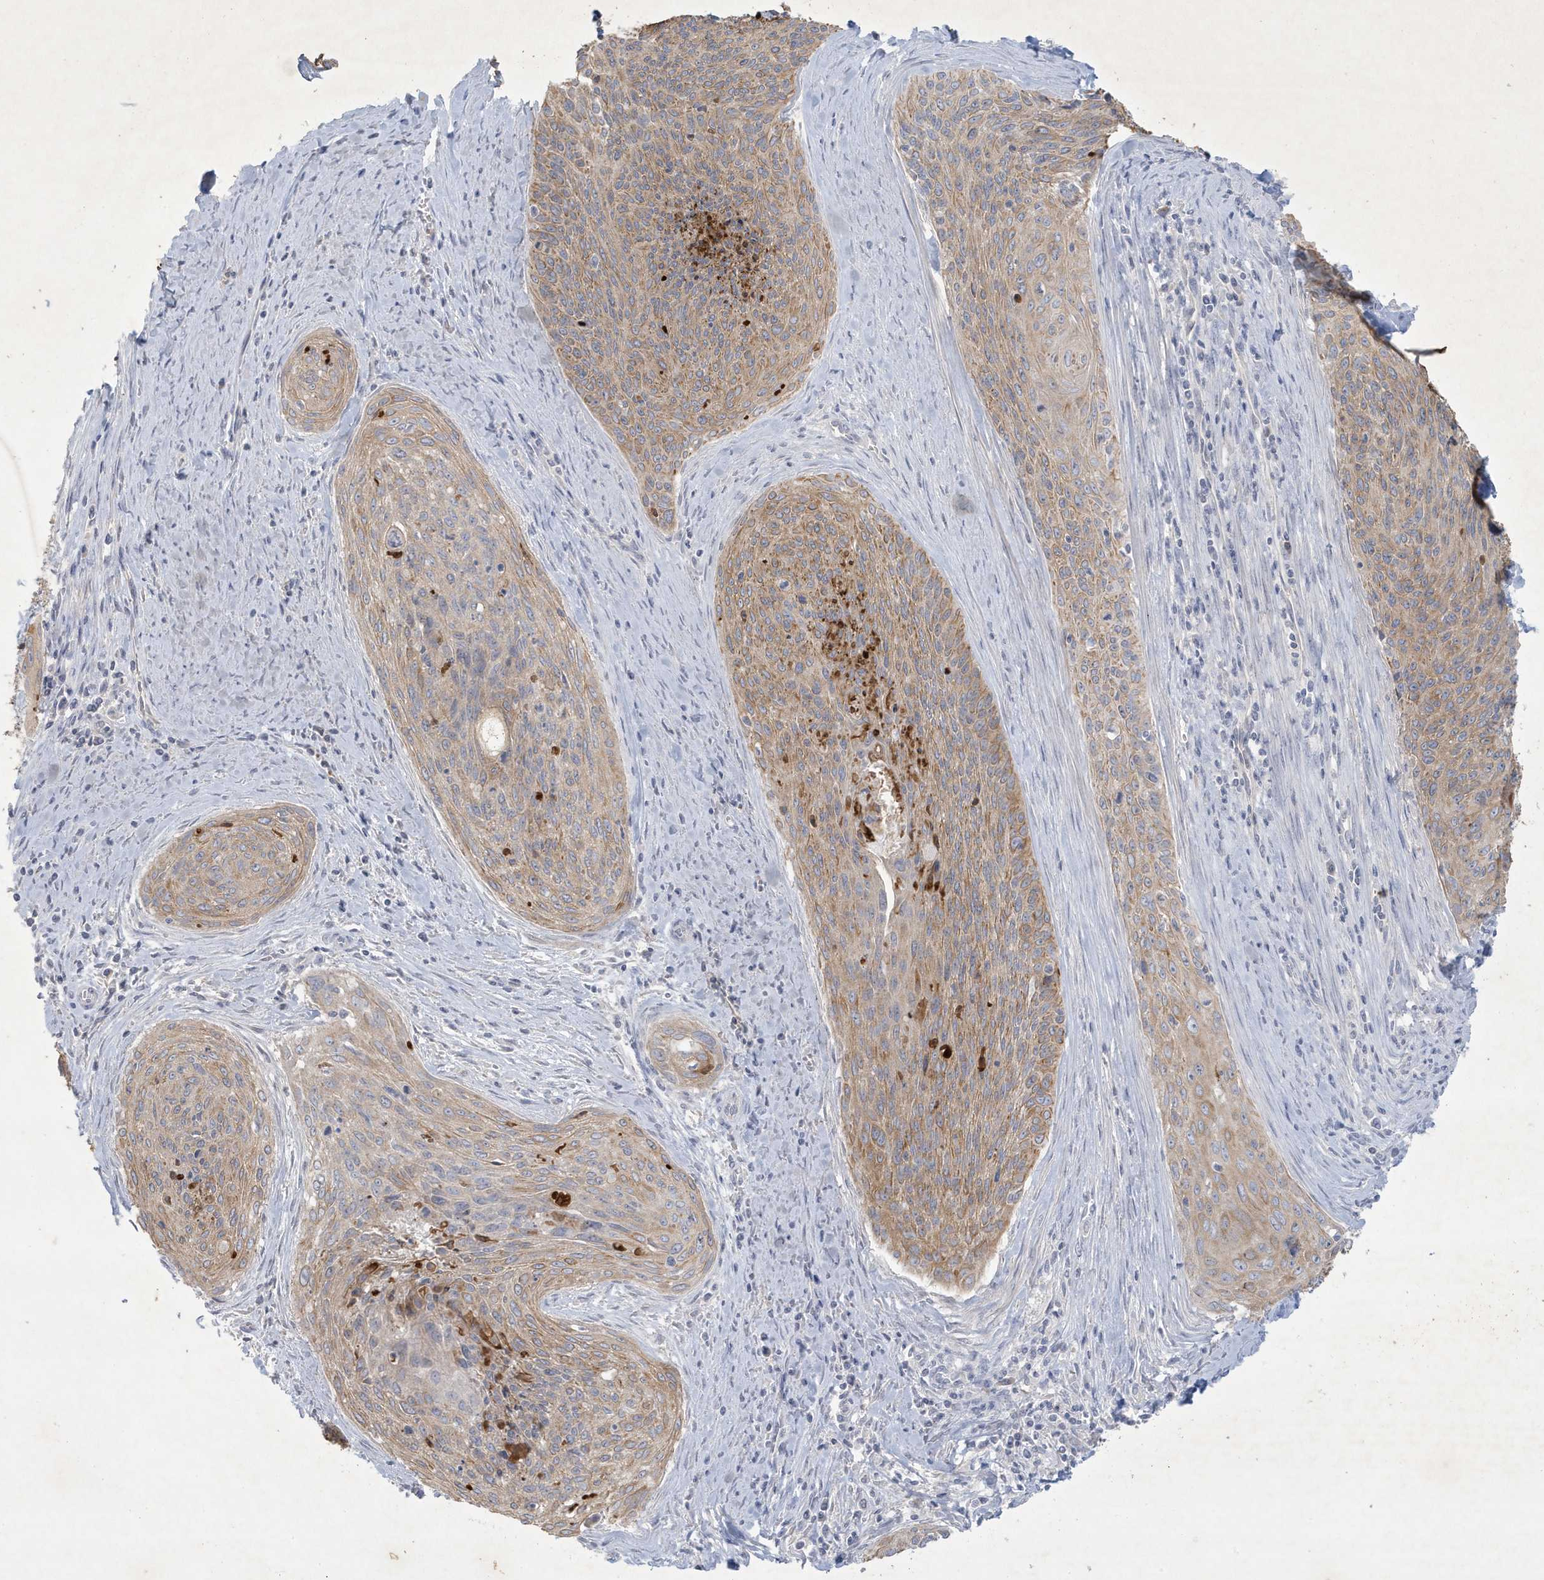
{"staining": {"intensity": "moderate", "quantity": ">75%", "location": "cytoplasmic/membranous"}, "tissue": "cervical cancer", "cell_type": "Tumor cells", "image_type": "cancer", "snomed": [{"axis": "morphology", "description": "Squamous cell carcinoma, NOS"}, {"axis": "topography", "description": "Cervix"}], "caption": "Squamous cell carcinoma (cervical) was stained to show a protein in brown. There is medium levels of moderate cytoplasmic/membranous expression in about >75% of tumor cells.", "gene": "CCDC24", "patient": {"sex": "female", "age": 55}}